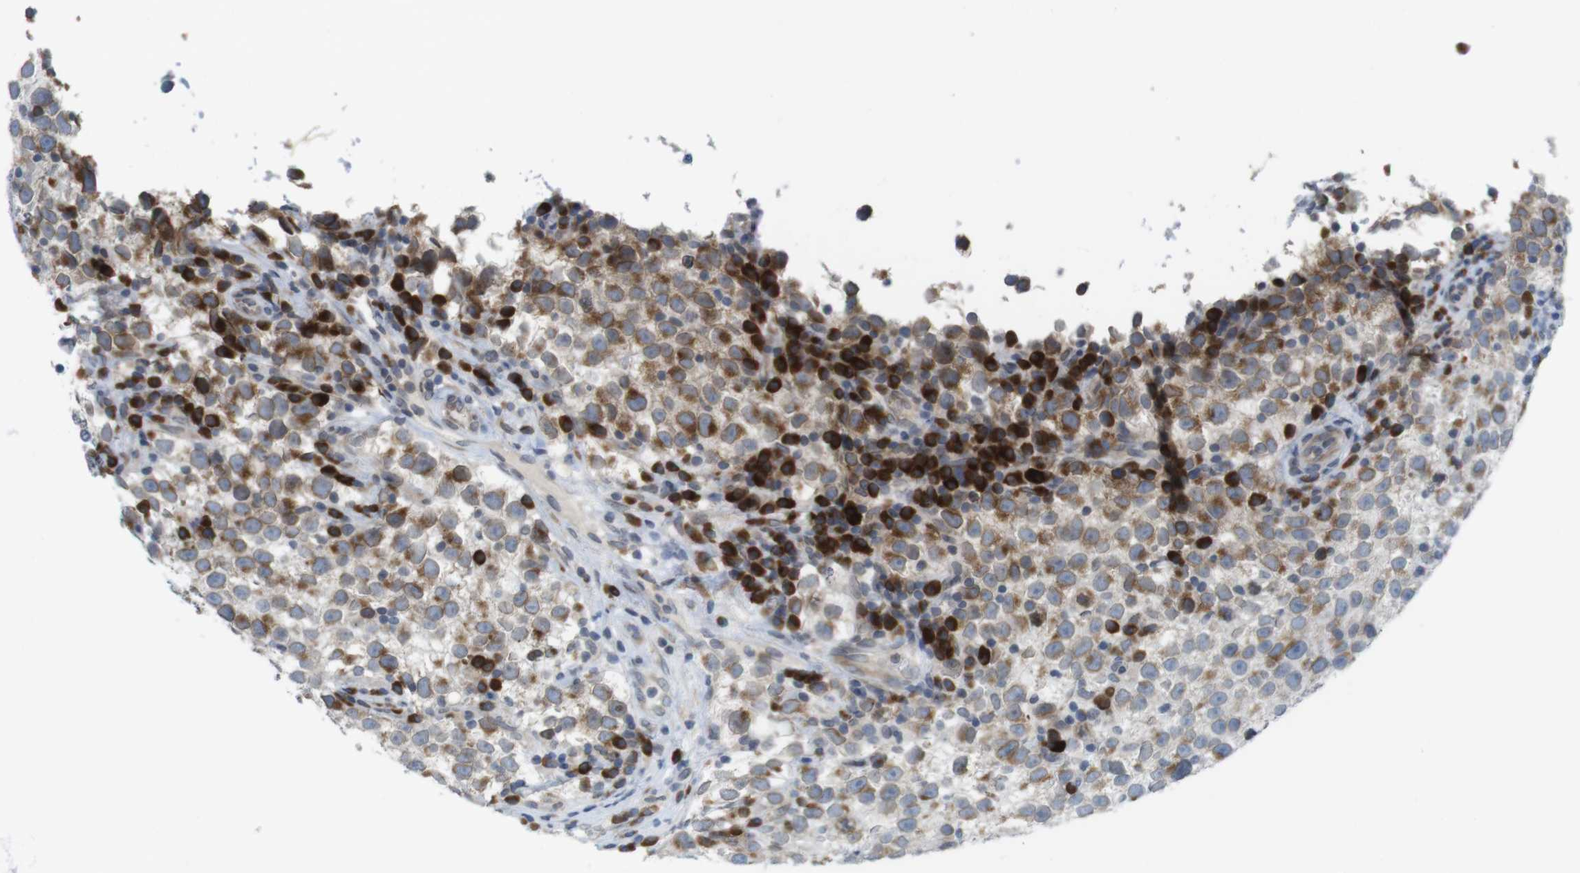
{"staining": {"intensity": "moderate", "quantity": "25%-75%", "location": "cytoplasmic/membranous"}, "tissue": "testis cancer", "cell_type": "Tumor cells", "image_type": "cancer", "snomed": [{"axis": "morphology", "description": "Seminoma, NOS"}, {"axis": "topography", "description": "Testis"}], "caption": "Immunohistochemistry (IHC) of testis cancer demonstrates medium levels of moderate cytoplasmic/membranous positivity in about 25%-75% of tumor cells.", "gene": "ERGIC3", "patient": {"sex": "male", "age": 22}}